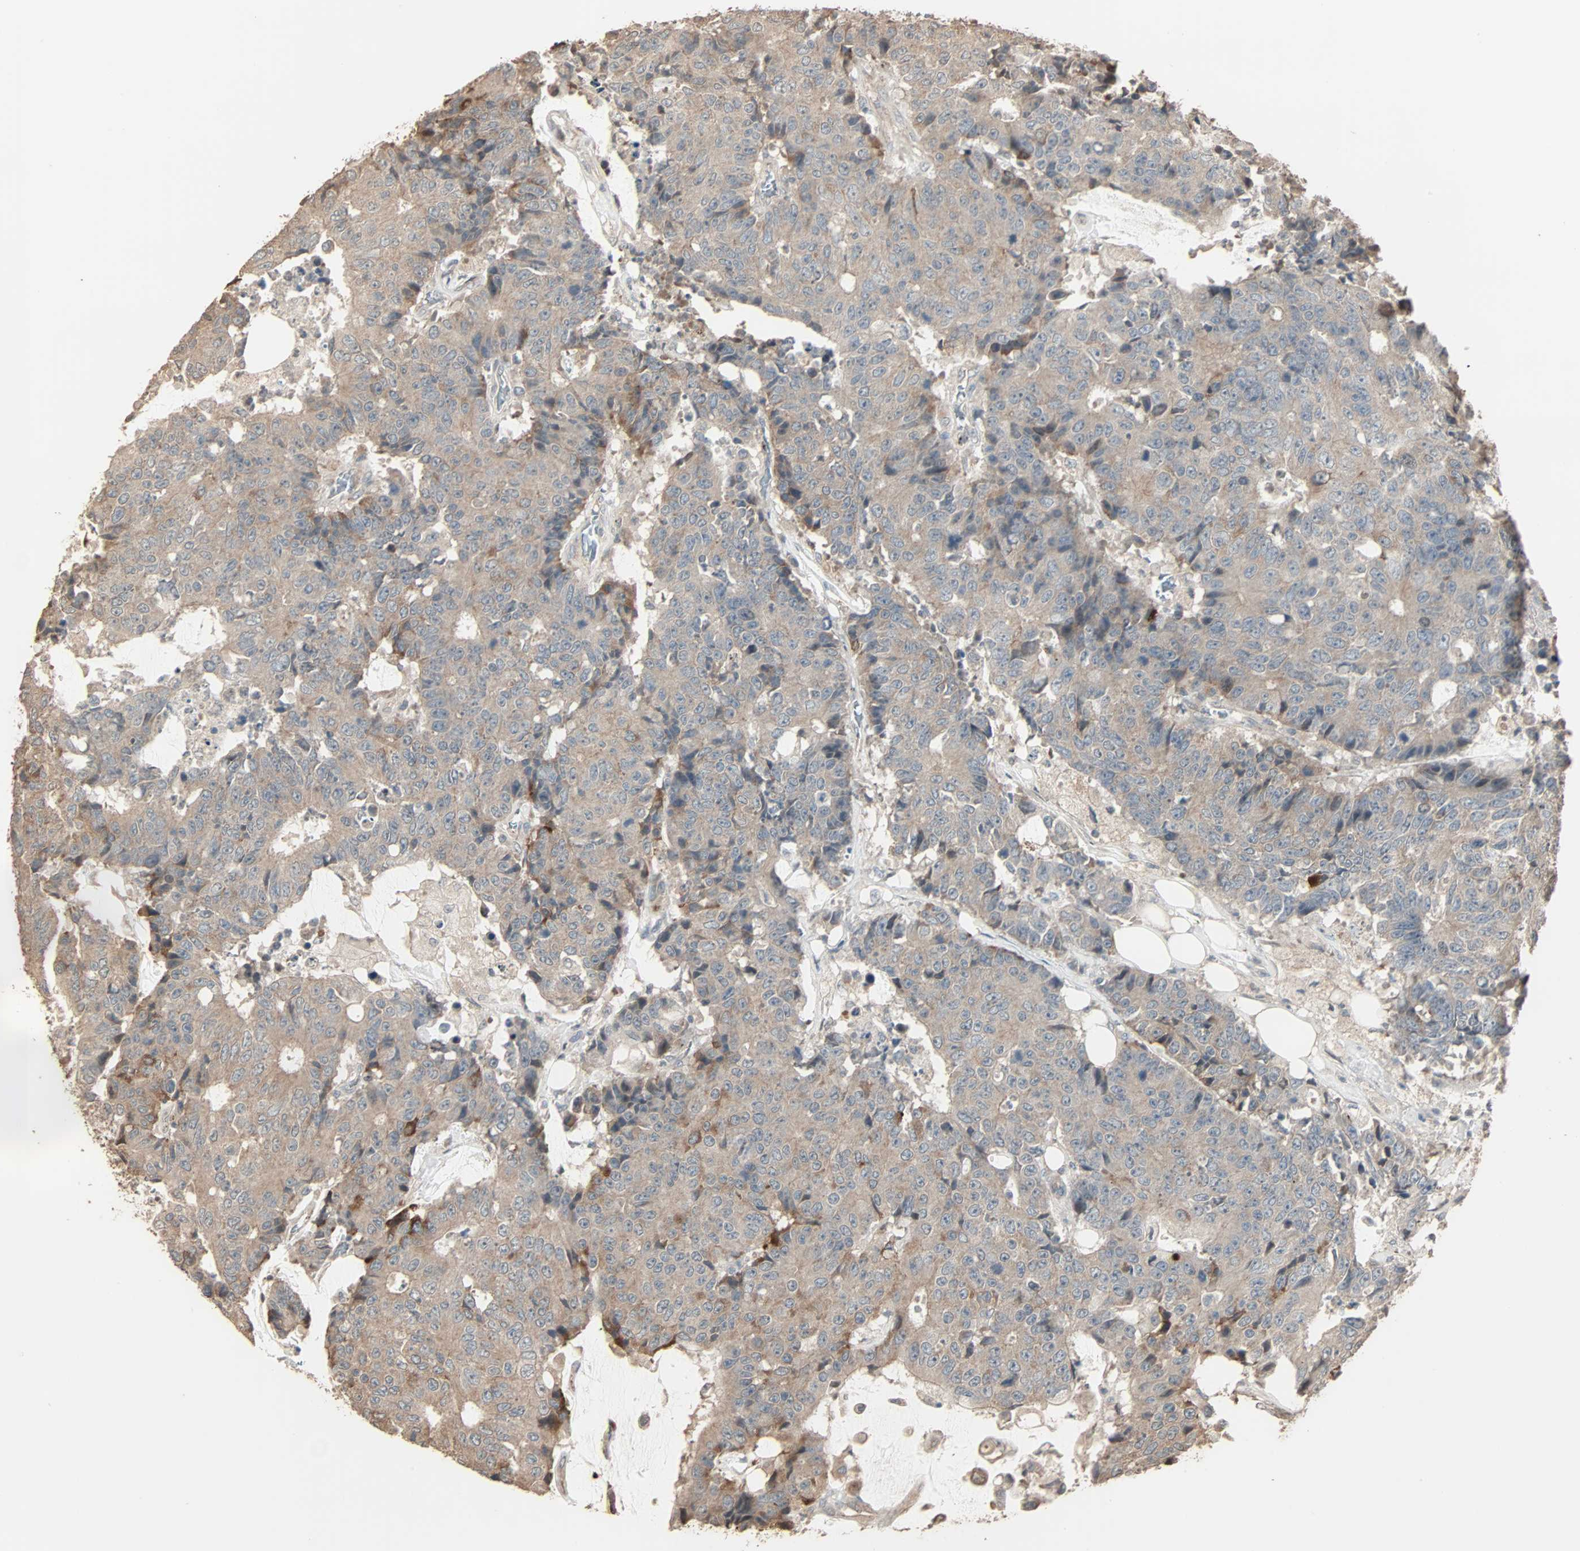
{"staining": {"intensity": "weak", "quantity": ">75%", "location": "cytoplasmic/membranous"}, "tissue": "colorectal cancer", "cell_type": "Tumor cells", "image_type": "cancer", "snomed": [{"axis": "morphology", "description": "Adenocarcinoma, NOS"}, {"axis": "topography", "description": "Colon"}], "caption": "Protein expression analysis of human colorectal cancer (adenocarcinoma) reveals weak cytoplasmic/membranous staining in about >75% of tumor cells. (brown staining indicates protein expression, while blue staining denotes nuclei).", "gene": "CALCRL", "patient": {"sex": "female", "age": 86}}